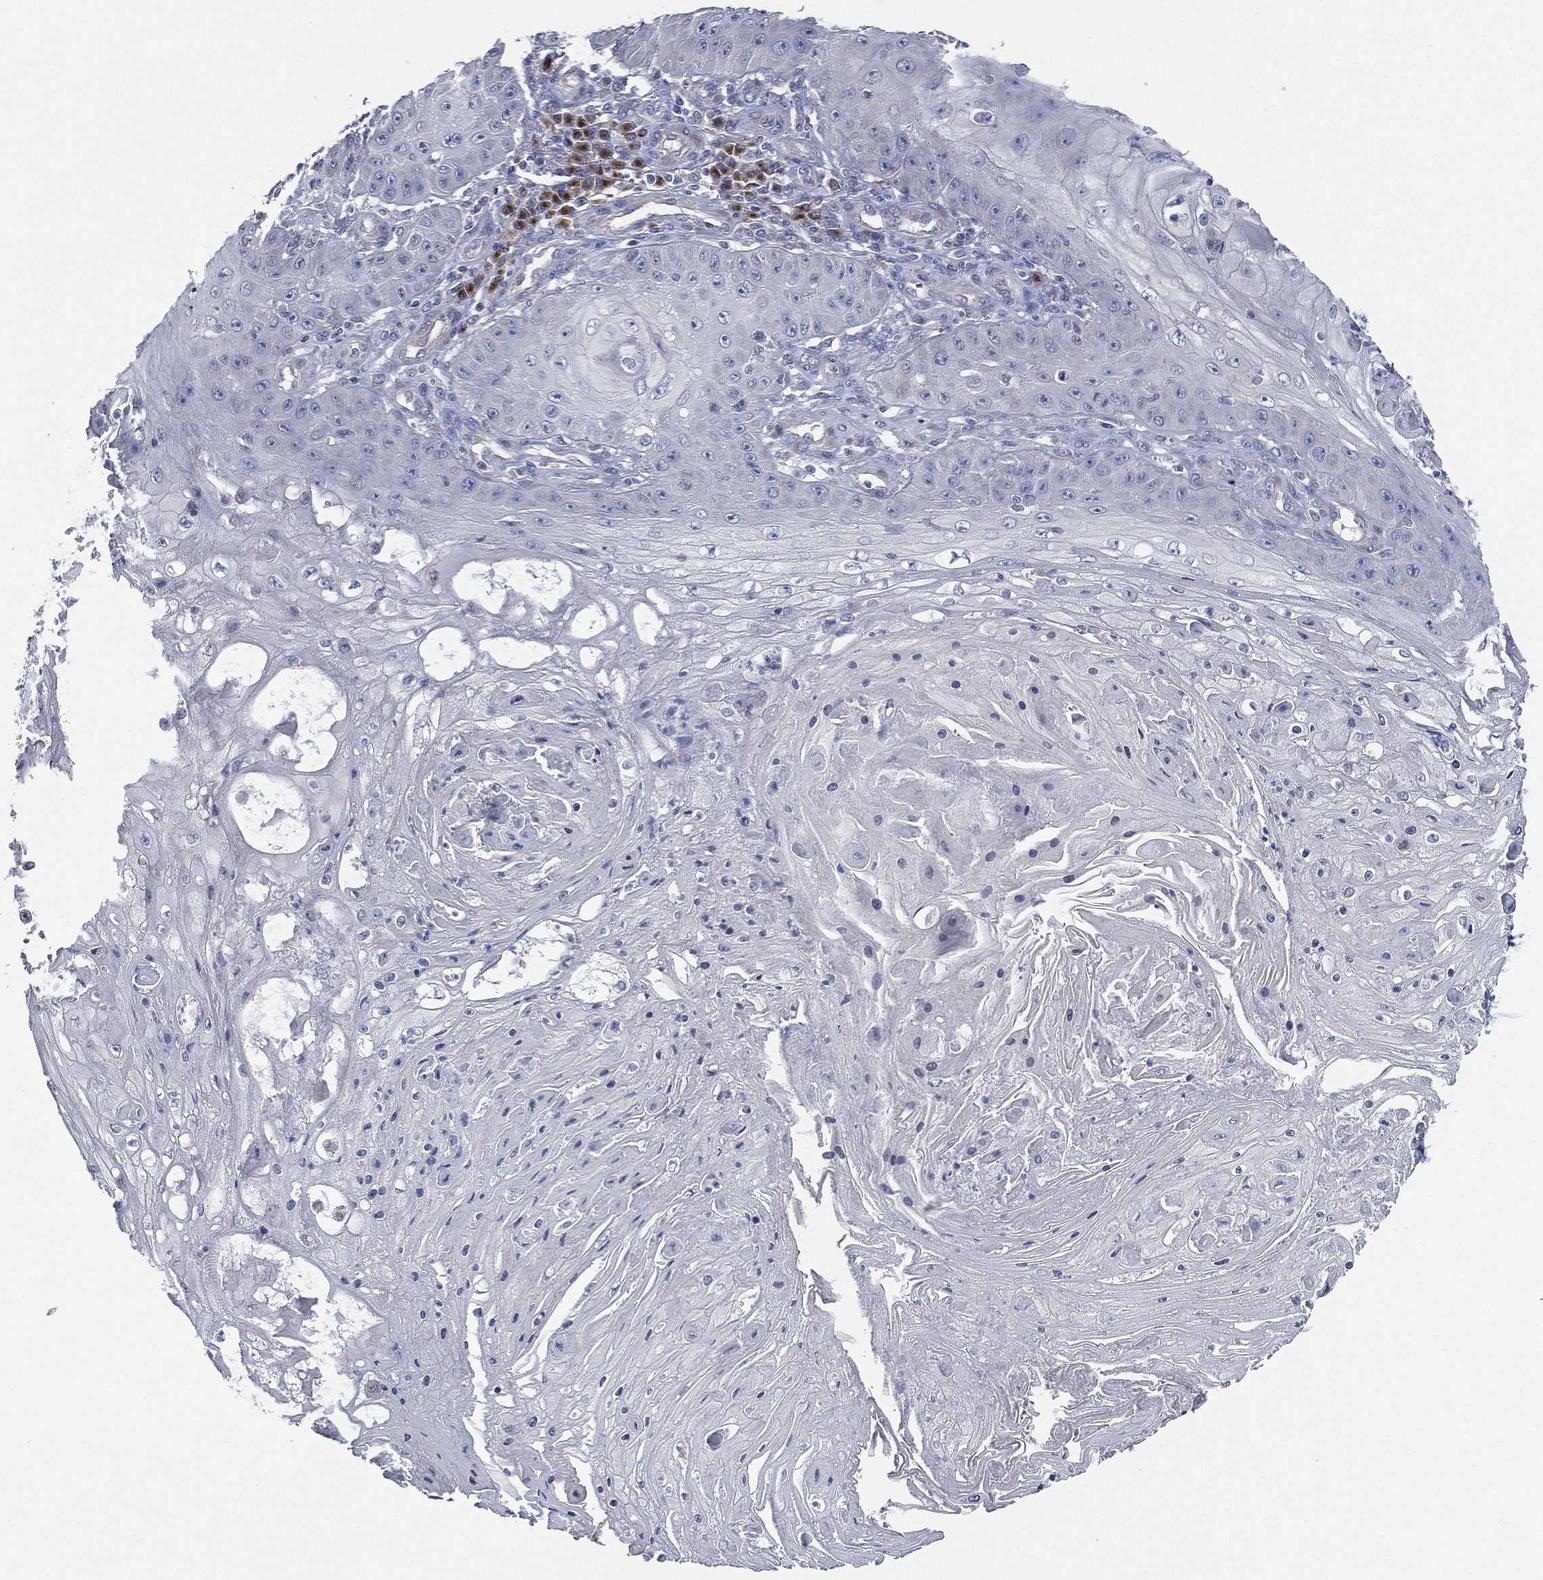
{"staining": {"intensity": "negative", "quantity": "none", "location": "none"}, "tissue": "skin cancer", "cell_type": "Tumor cells", "image_type": "cancer", "snomed": [{"axis": "morphology", "description": "Squamous cell carcinoma, NOS"}, {"axis": "topography", "description": "Skin"}], "caption": "High magnification brightfield microscopy of skin cancer stained with DAB (3,3'-diaminobenzidine) (brown) and counterstained with hematoxylin (blue): tumor cells show no significant expression.", "gene": "ATP8A2", "patient": {"sex": "male", "age": 70}}